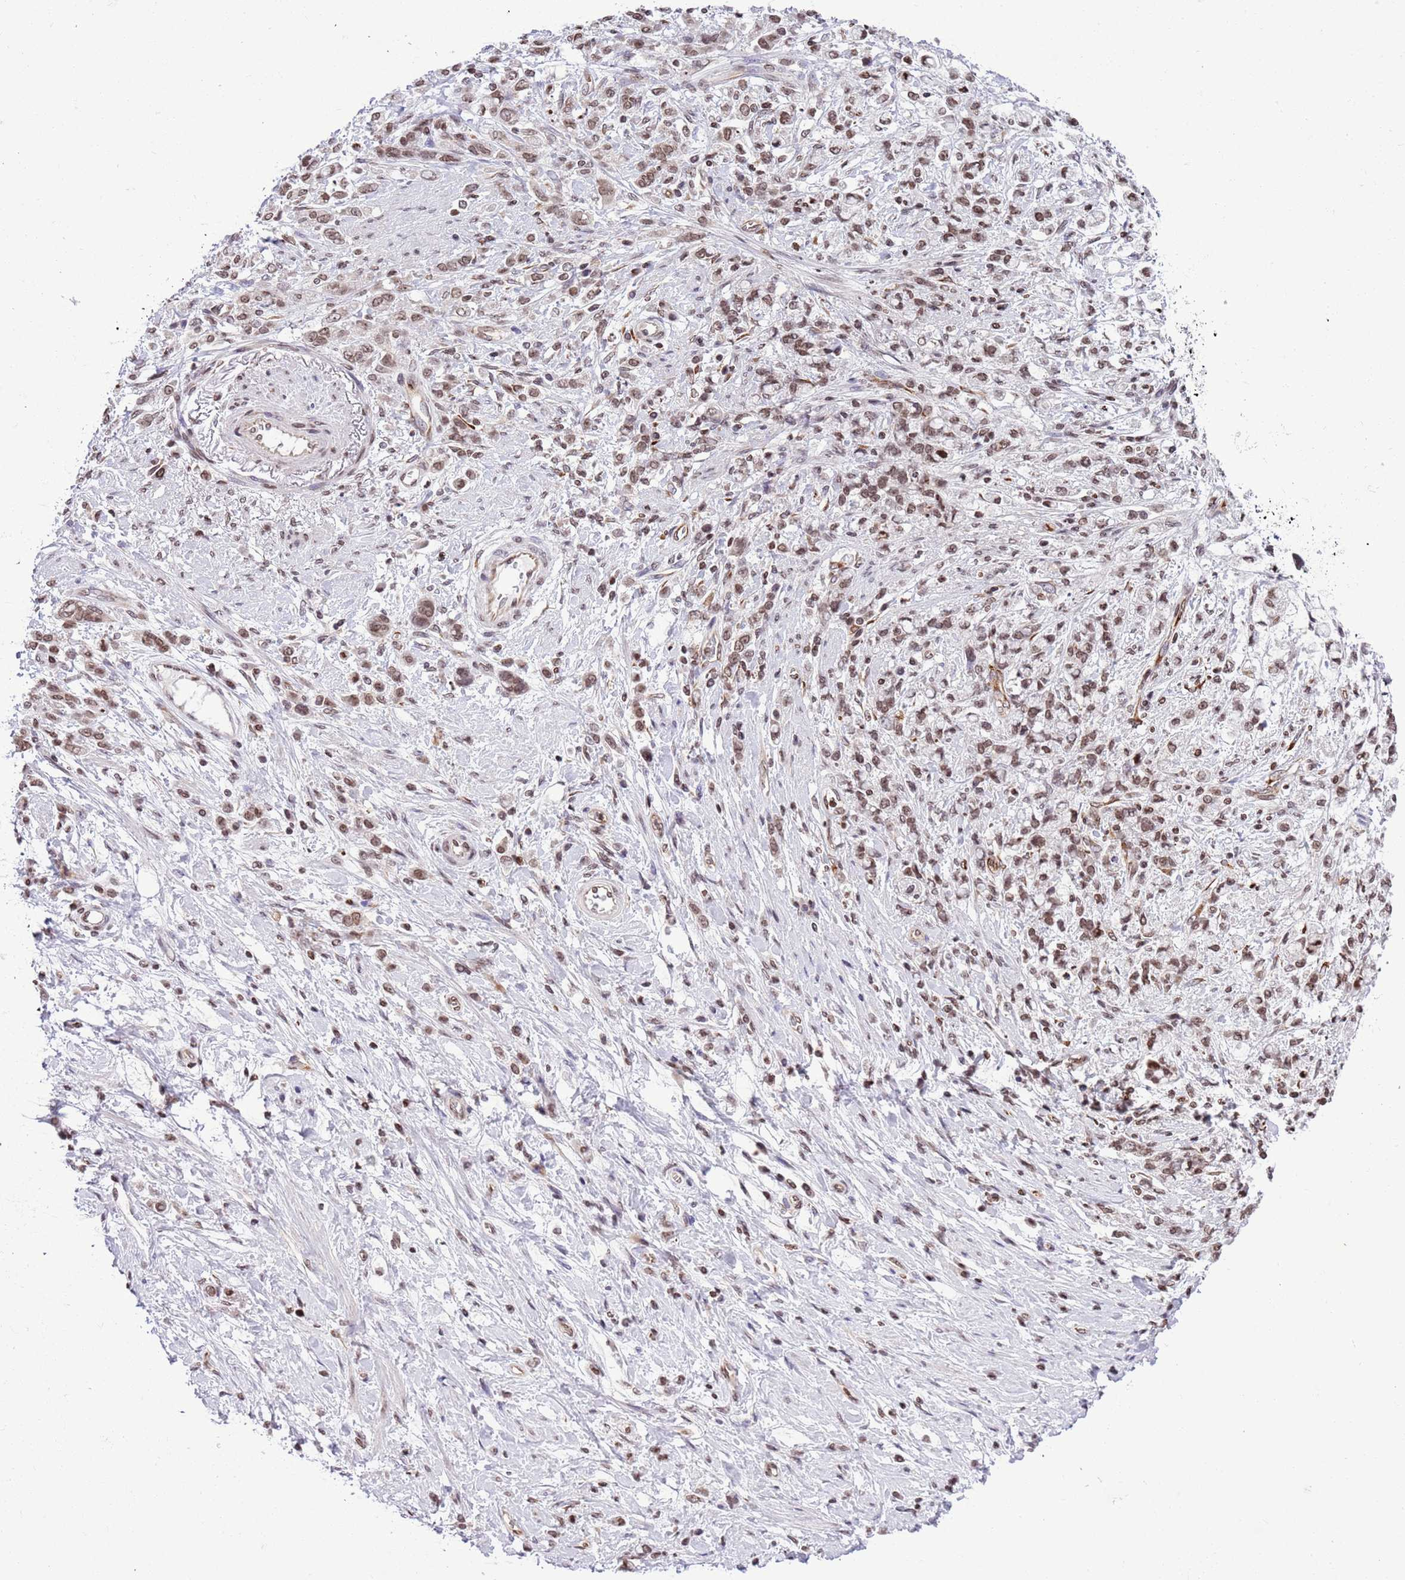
{"staining": {"intensity": "moderate", "quantity": ">75%", "location": "nuclear"}, "tissue": "stomach cancer", "cell_type": "Tumor cells", "image_type": "cancer", "snomed": [{"axis": "morphology", "description": "Adenocarcinoma, NOS"}, {"axis": "topography", "description": "Stomach"}], "caption": "Adenocarcinoma (stomach) was stained to show a protein in brown. There is medium levels of moderate nuclear positivity in about >75% of tumor cells. (IHC, brightfield microscopy, high magnification).", "gene": "NRIP1", "patient": {"sex": "female", "age": 60}}